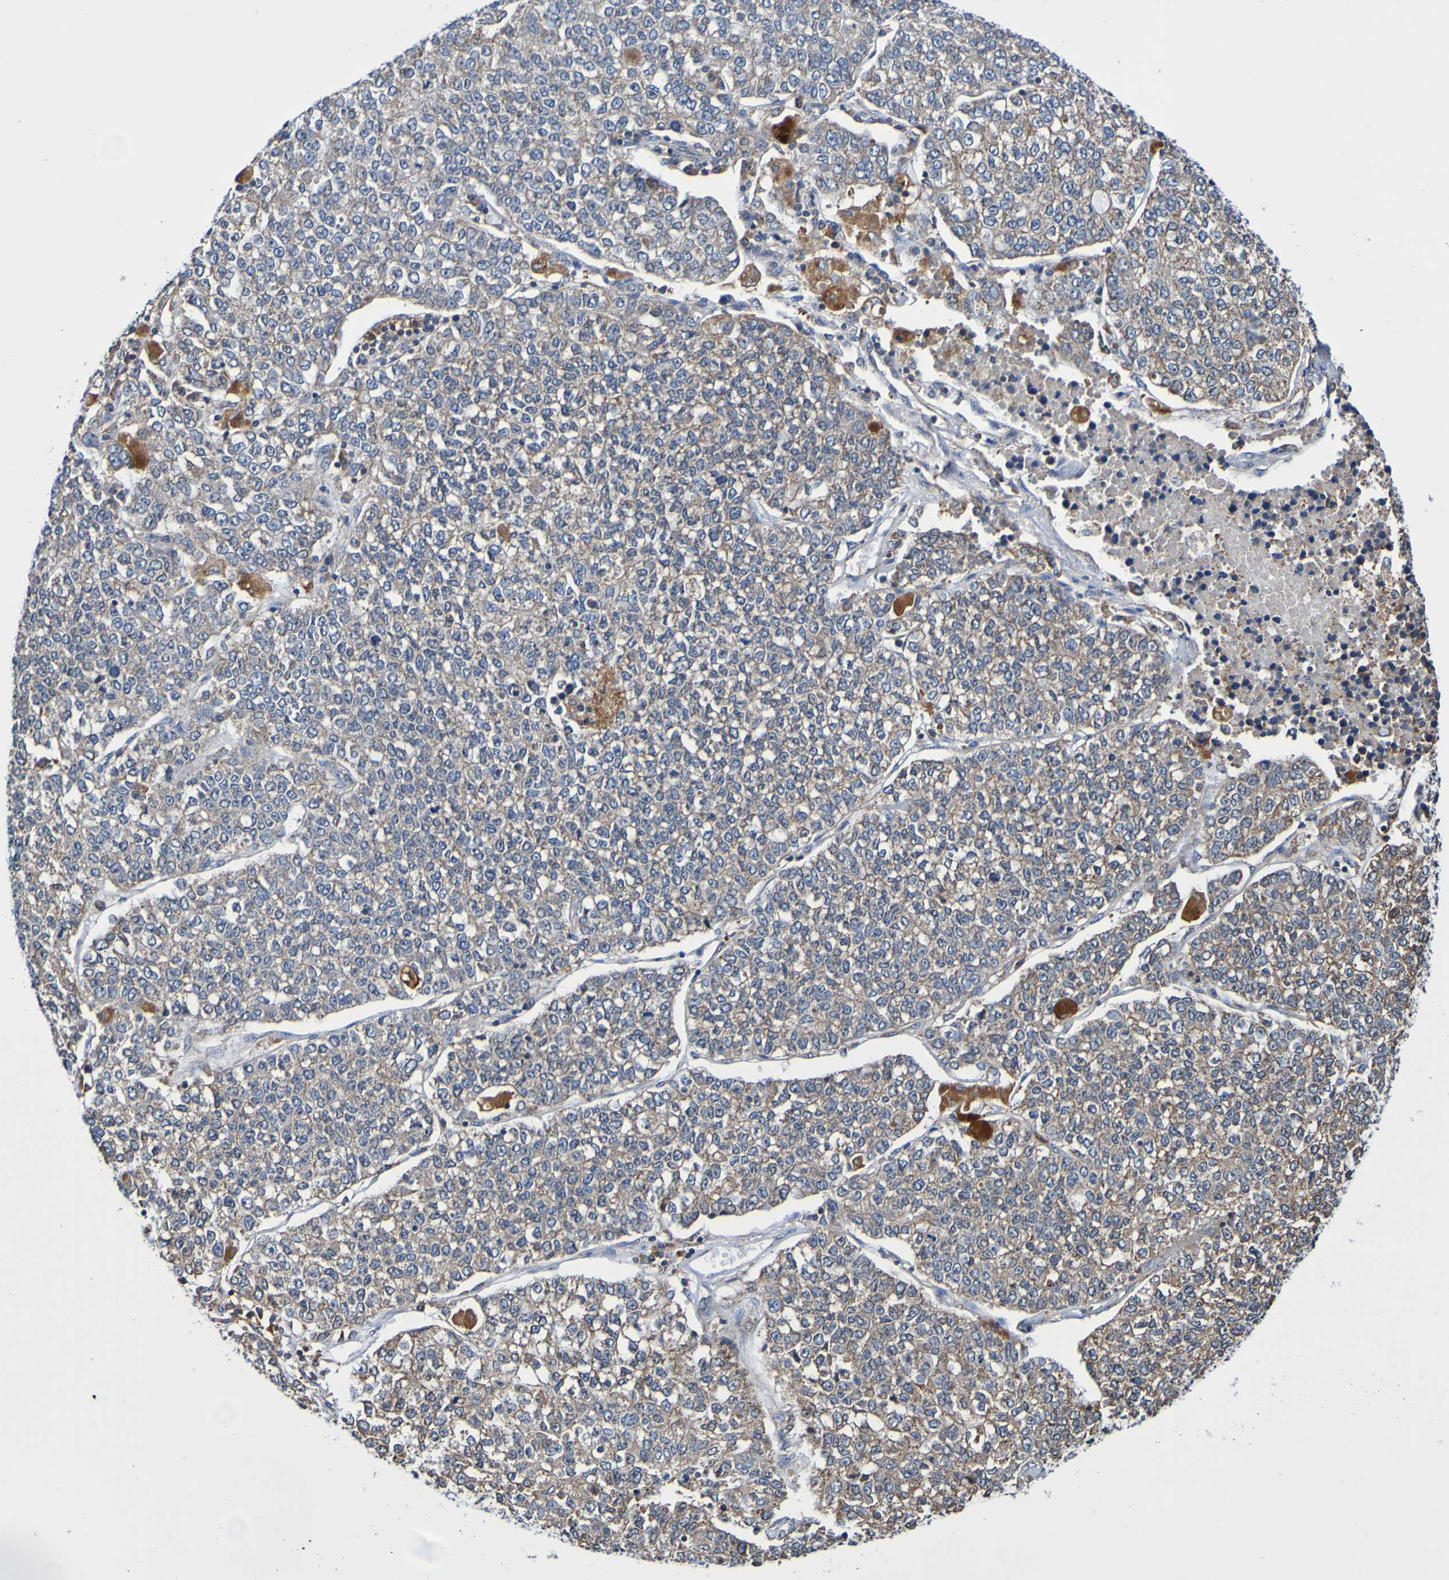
{"staining": {"intensity": "weak", "quantity": ">75%", "location": "cytoplasmic/membranous"}, "tissue": "lung cancer", "cell_type": "Tumor cells", "image_type": "cancer", "snomed": [{"axis": "morphology", "description": "Adenocarcinoma, NOS"}, {"axis": "topography", "description": "Lung"}], "caption": "Immunohistochemical staining of human lung adenocarcinoma displays low levels of weak cytoplasmic/membranous protein staining in about >75% of tumor cells. Nuclei are stained in blue.", "gene": "AXIN1", "patient": {"sex": "male", "age": 49}}